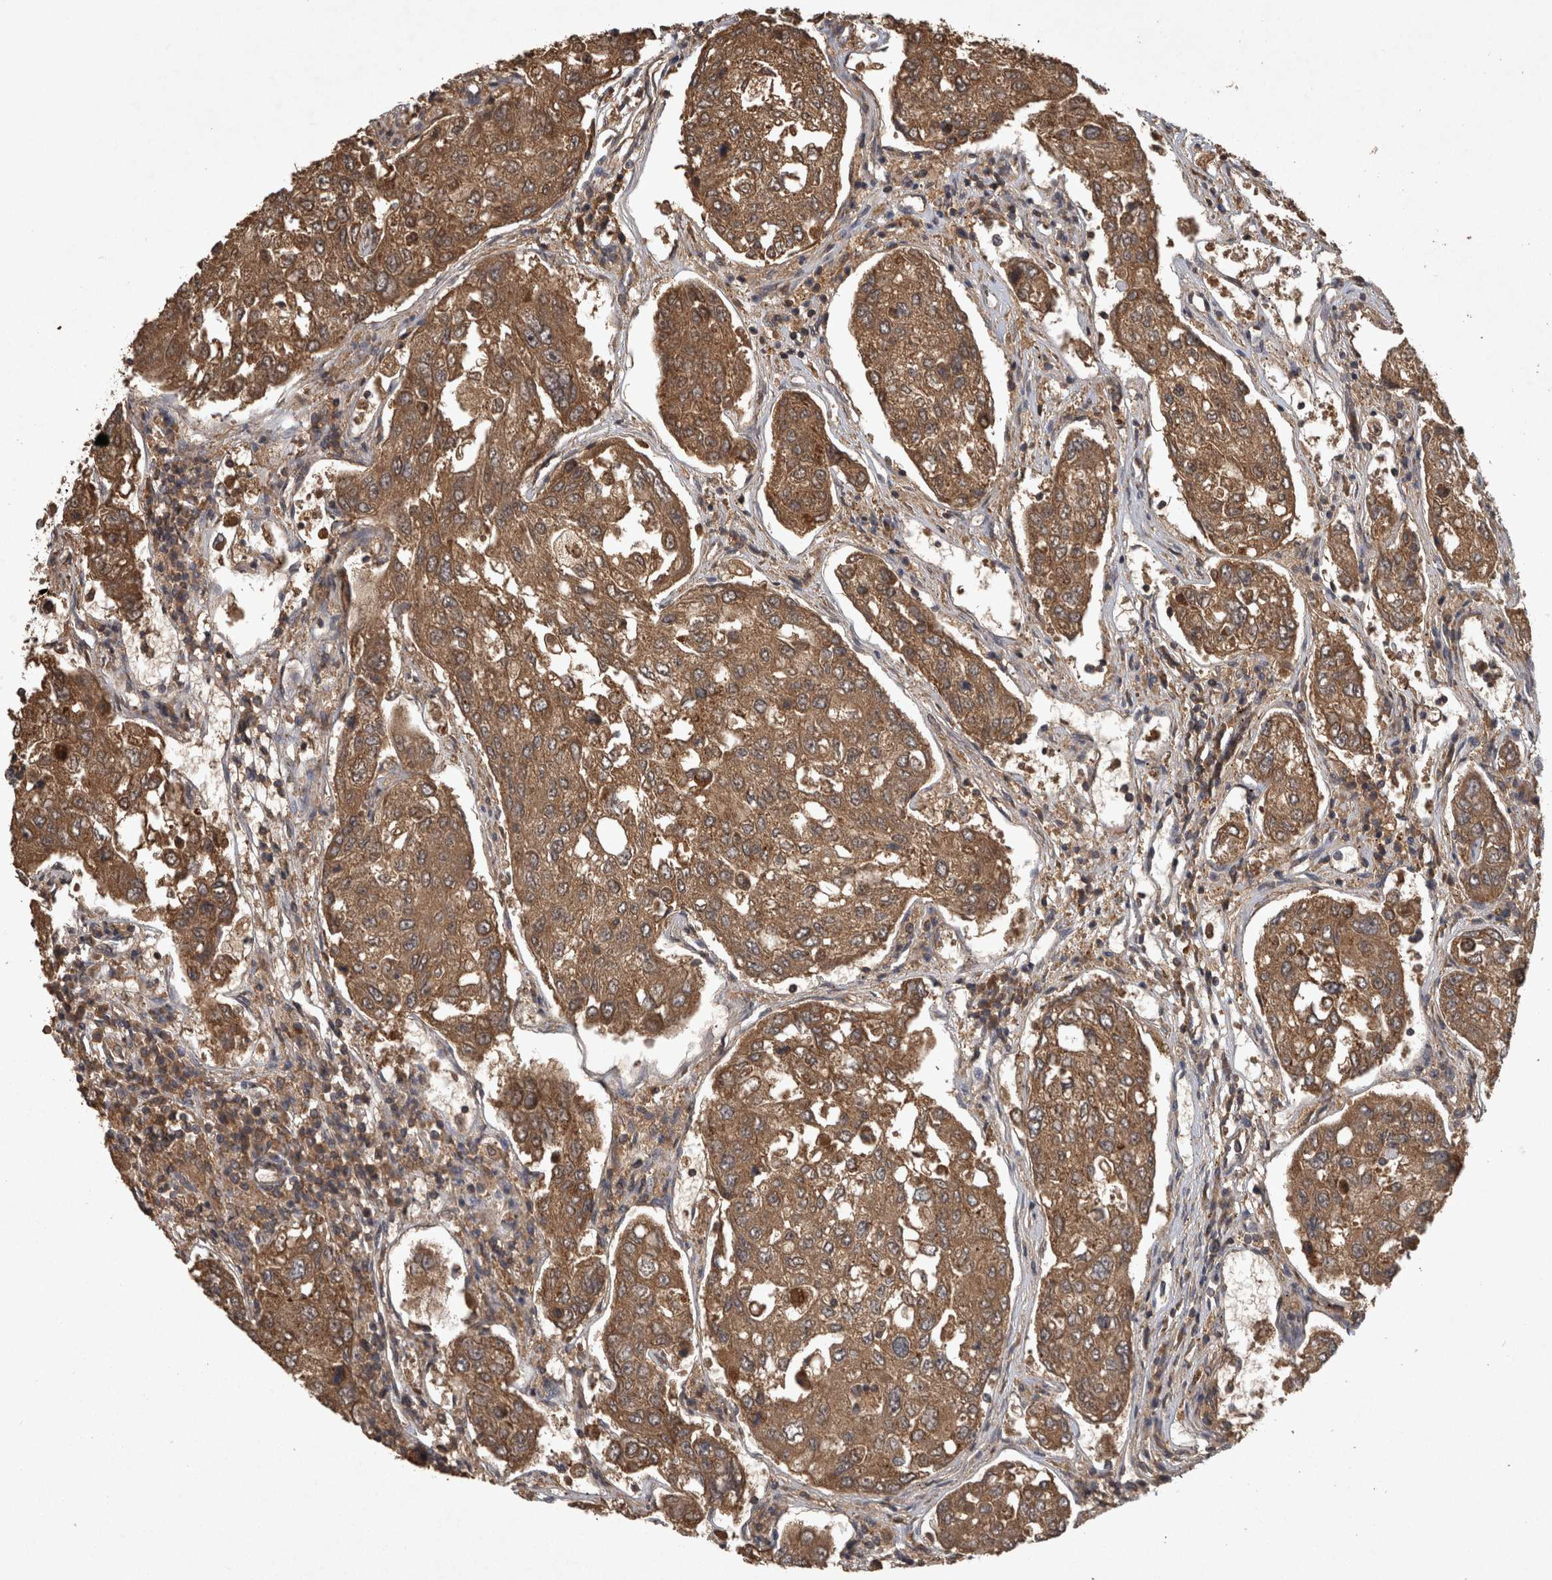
{"staining": {"intensity": "moderate", "quantity": ">75%", "location": "cytoplasmic/membranous"}, "tissue": "urothelial cancer", "cell_type": "Tumor cells", "image_type": "cancer", "snomed": [{"axis": "morphology", "description": "Urothelial carcinoma, High grade"}, {"axis": "topography", "description": "Lymph node"}, {"axis": "topography", "description": "Urinary bladder"}], "caption": "IHC micrograph of human high-grade urothelial carcinoma stained for a protein (brown), which exhibits medium levels of moderate cytoplasmic/membranous staining in approximately >75% of tumor cells.", "gene": "TRMT61B", "patient": {"sex": "male", "age": 51}}